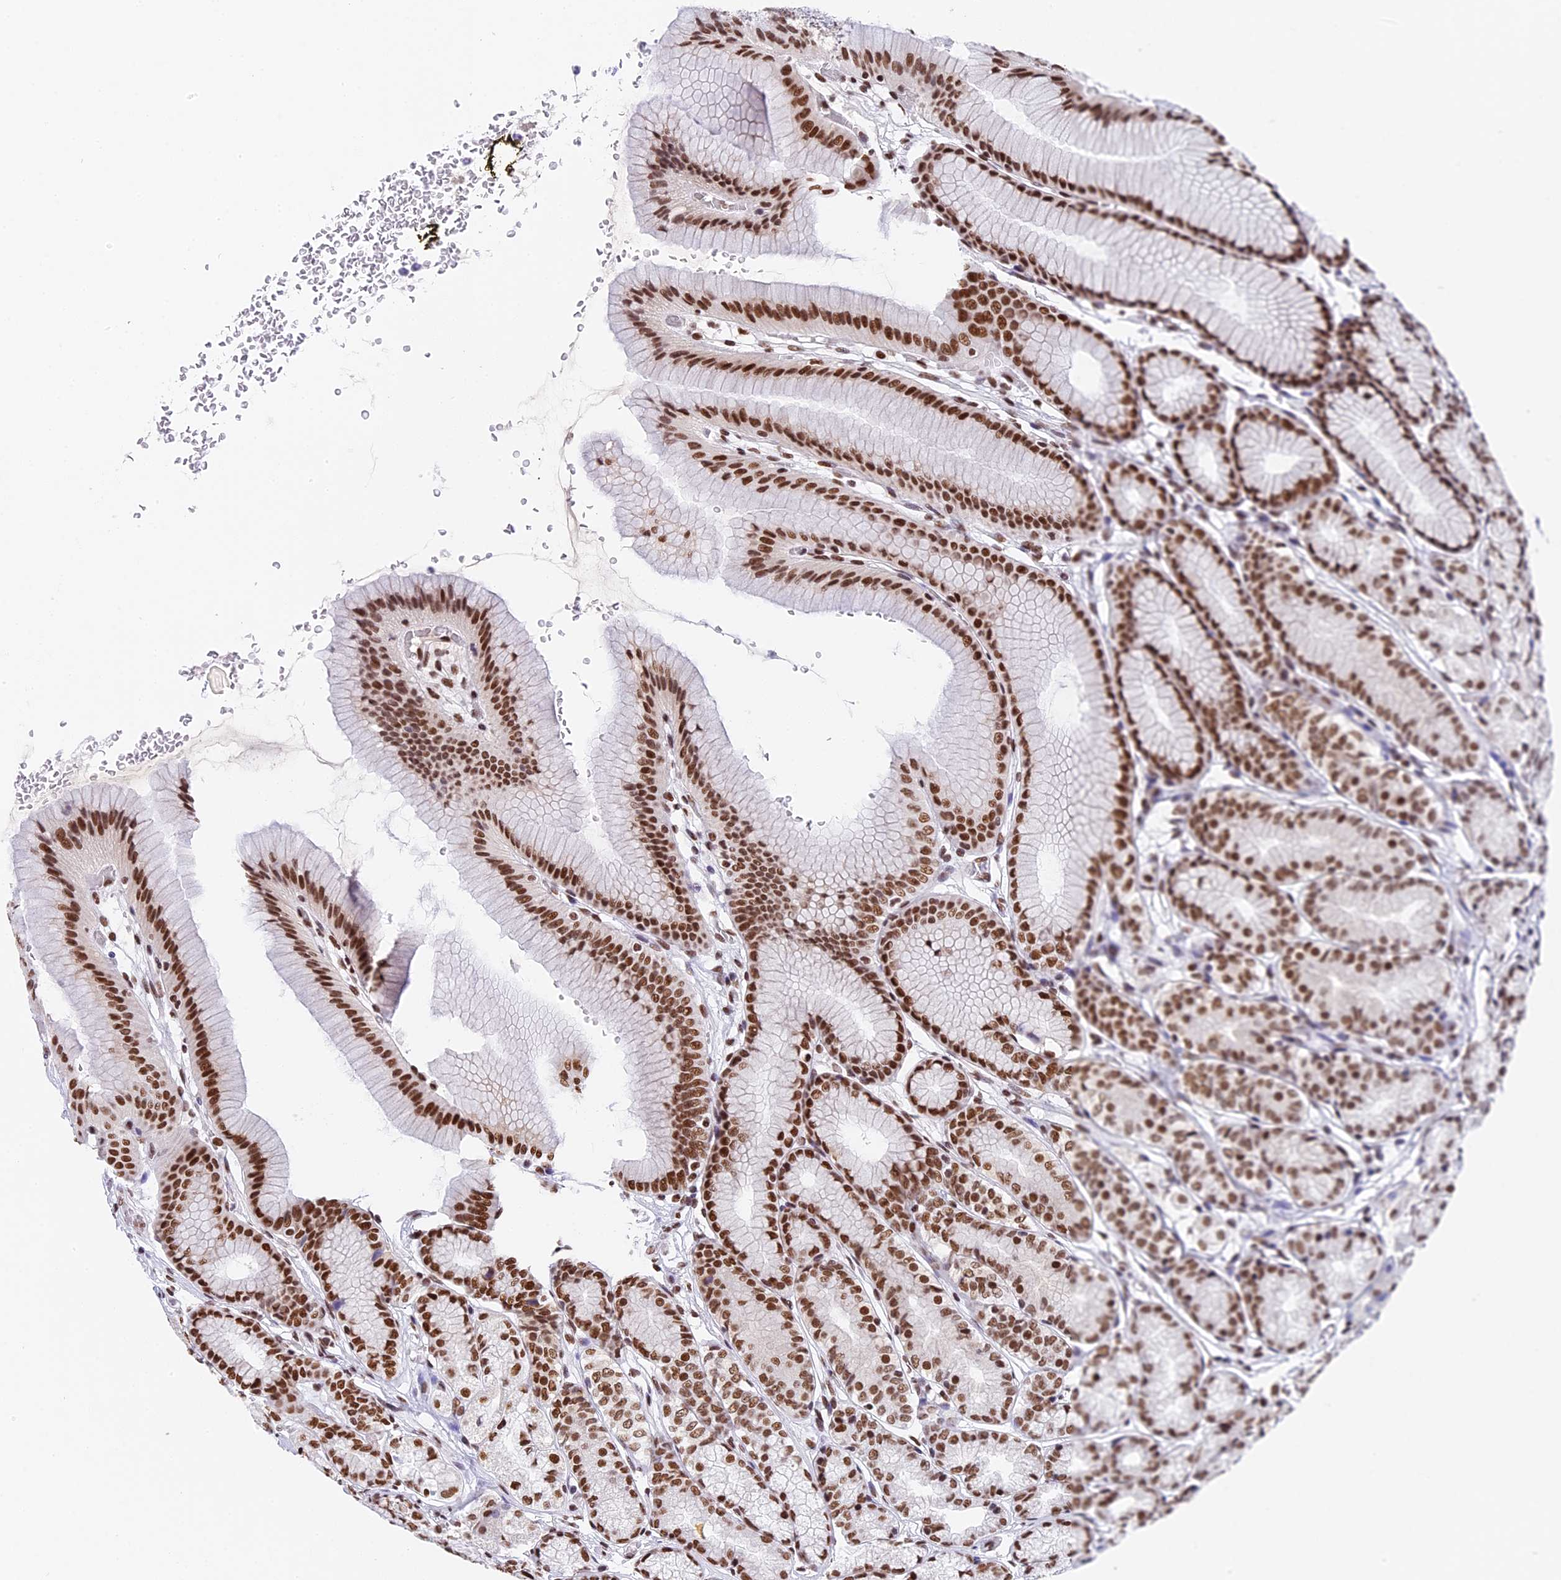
{"staining": {"intensity": "strong", "quantity": ">75%", "location": "nuclear"}, "tissue": "stomach", "cell_type": "Glandular cells", "image_type": "normal", "snomed": [{"axis": "morphology", "description": "Normal tissue, NOS"}, {"axis": "morphology", "description": "Adenocarcinoma, NOS"}, {"axis": "morphology", "description": "Adenocarcinoma, High grade"}, {"axis": "topography", "description": "Stomach, upper"}, {"axis": "topography", "description": "Stomach"}], "caption": "DAB (3,3'-diaminobenzidine) immunohistochemical staining of unremarkable human stomach displays strong nuclear protein positivity in about >75% of glandular cells. The staining was performed using DAB, with brown indicating positive protein expression. Nuclei are stained blue with hematoxylin.", "gene": "SBNO1", "patient": {"sex": "female", "age": 65}}